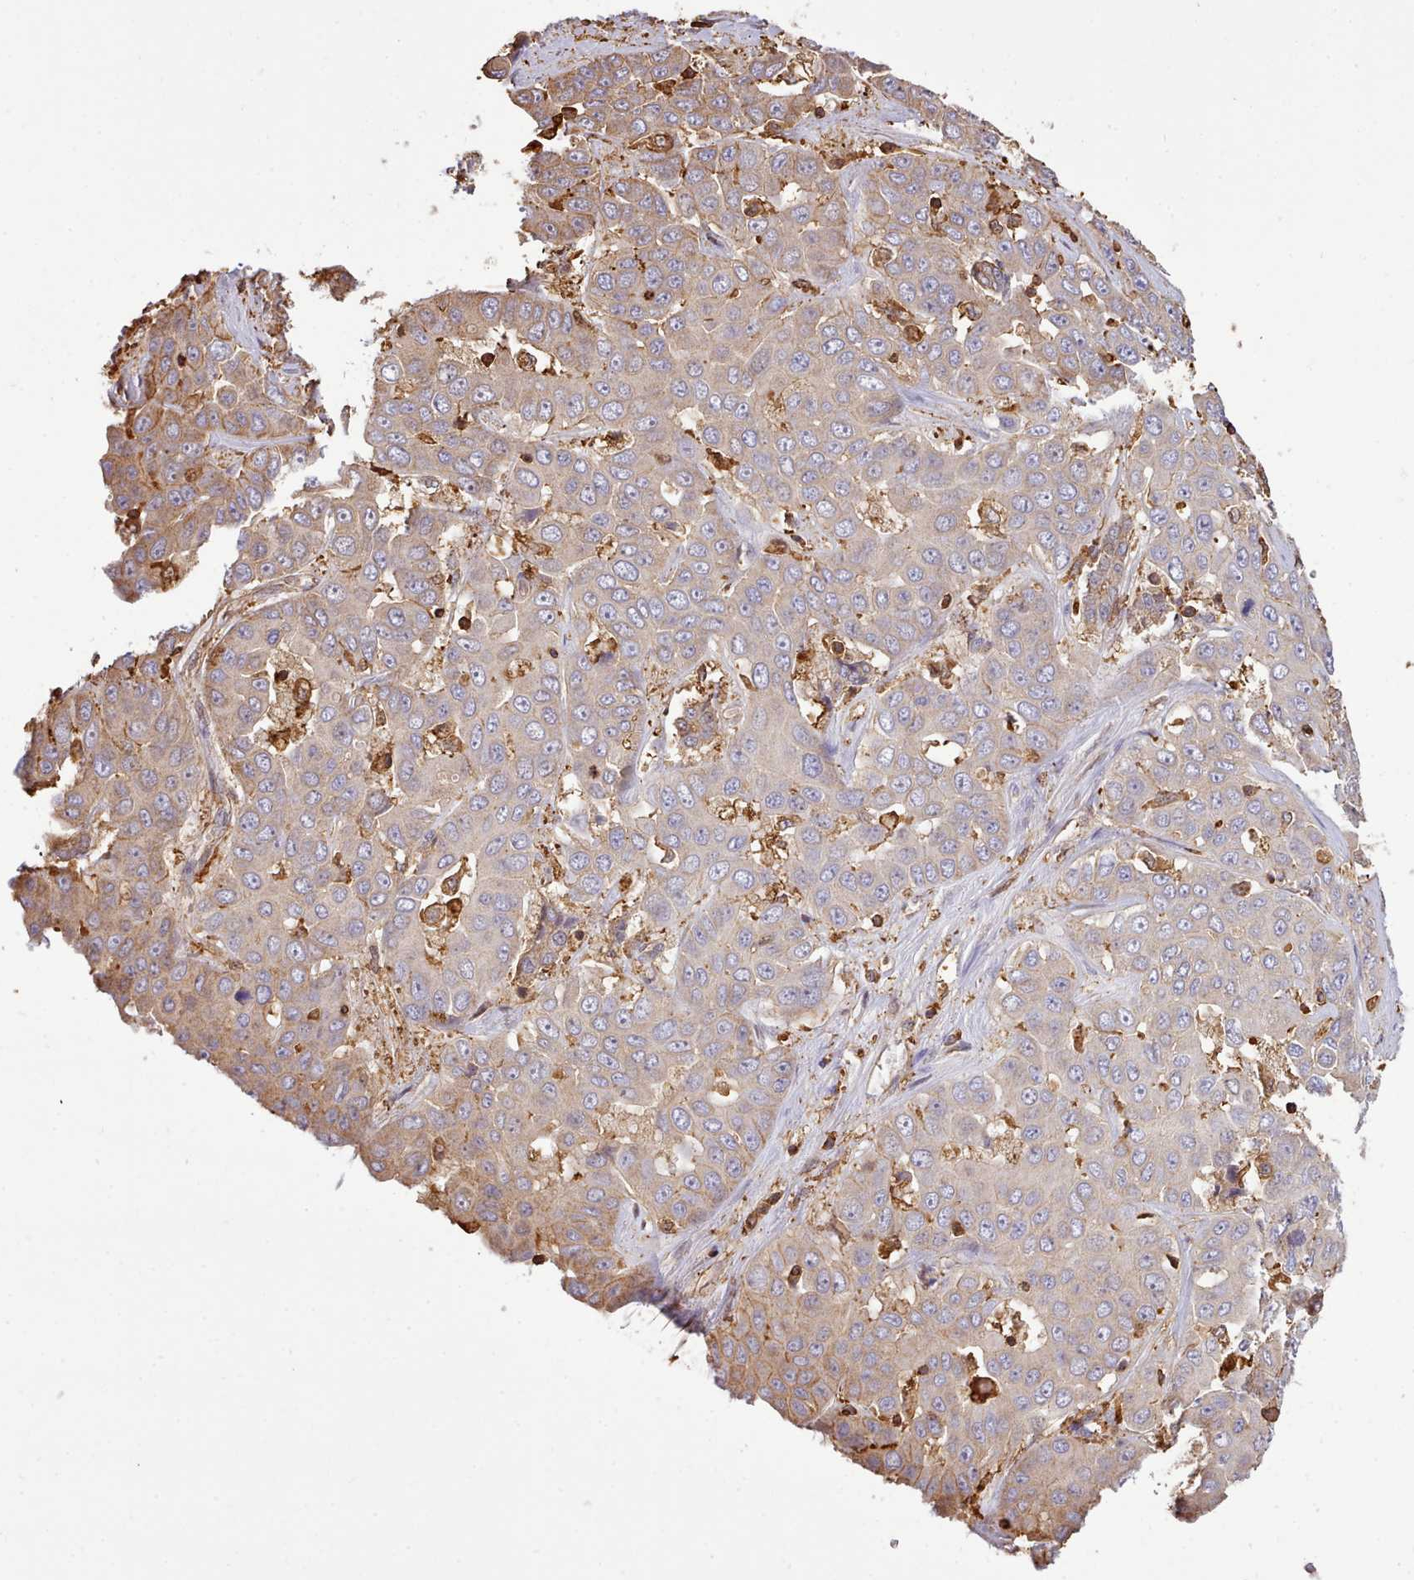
{"staining": {"intensity": "weak", "quantity": "25%-75%", "location": "cytoplasmic/membranous"}, "tissue": "liver cancer", "cell_type": "Tumor cells", "image_type": "cancer", "snomed": [{"axis": "morphology", "description": "Cholangiocarcinoma"}, {"axis": "topography", "description": "Liver"}], "caption": "Liver cancer (cholangiocarcinoma) stained with a protein marker exhibits weak staining in tumor cells.", "gene": "CAPZA1", "patient": {"sex": "female", "age": 52}}